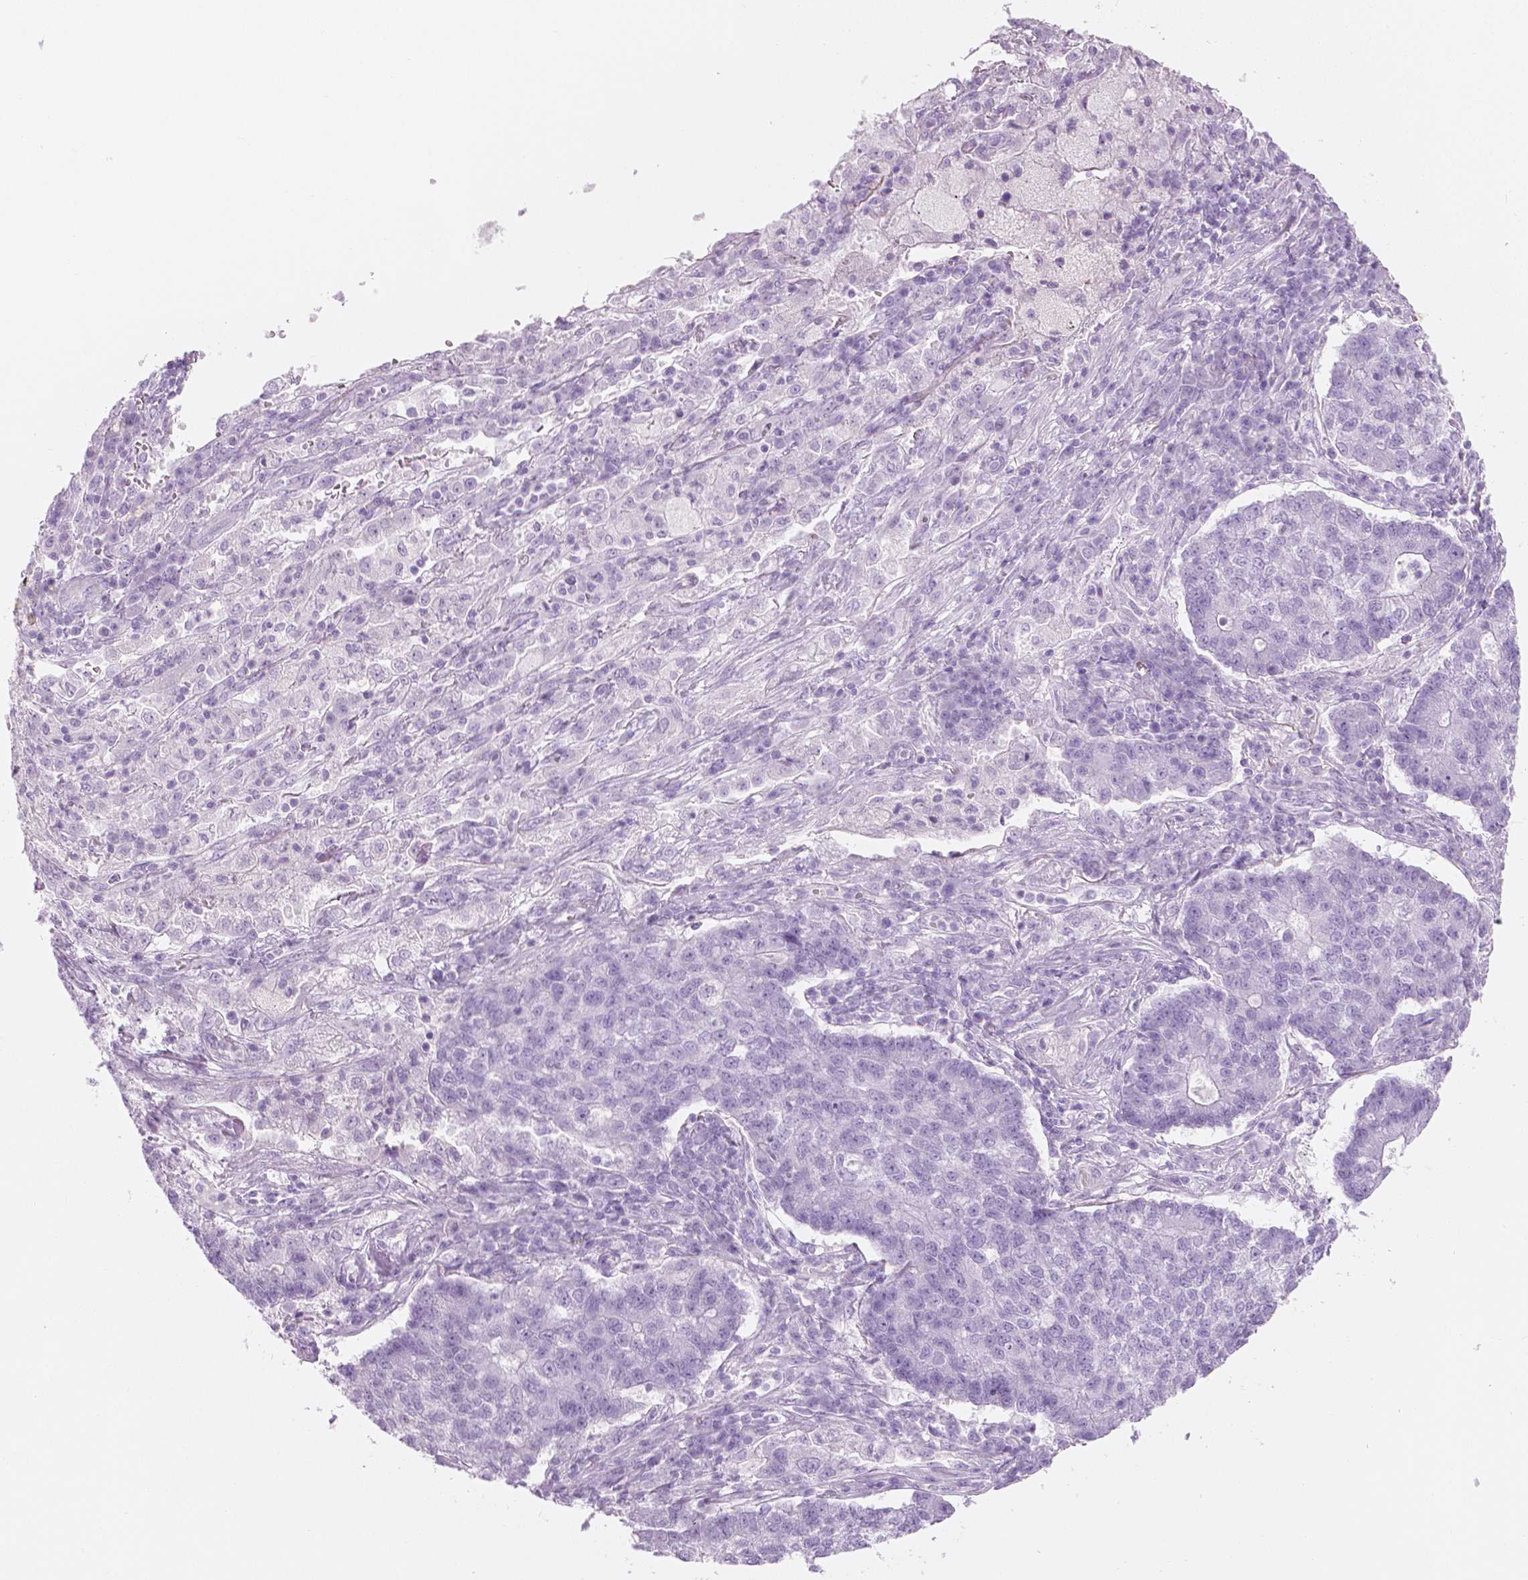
{"staining": {"intensity": "negative", "quantity": "none", "location": "none"}, "tissue": "lung cancer", "cell_type": "Tumor cells", "image_type": "cancer", "snomed": [{"axis": "morphology", "description": "Adenocarcinoma, NOS"}, {"axis": "topography", "description": "Lung"}], "caption": "A high-resolution image shows IHC staining of lung cancer (adenocarcinoma), which shows no significant staining in tumor cells. Nuclei are stained in blue.", "gene": "PLIN4", "patient": {"sex": "male", "age": 57}}